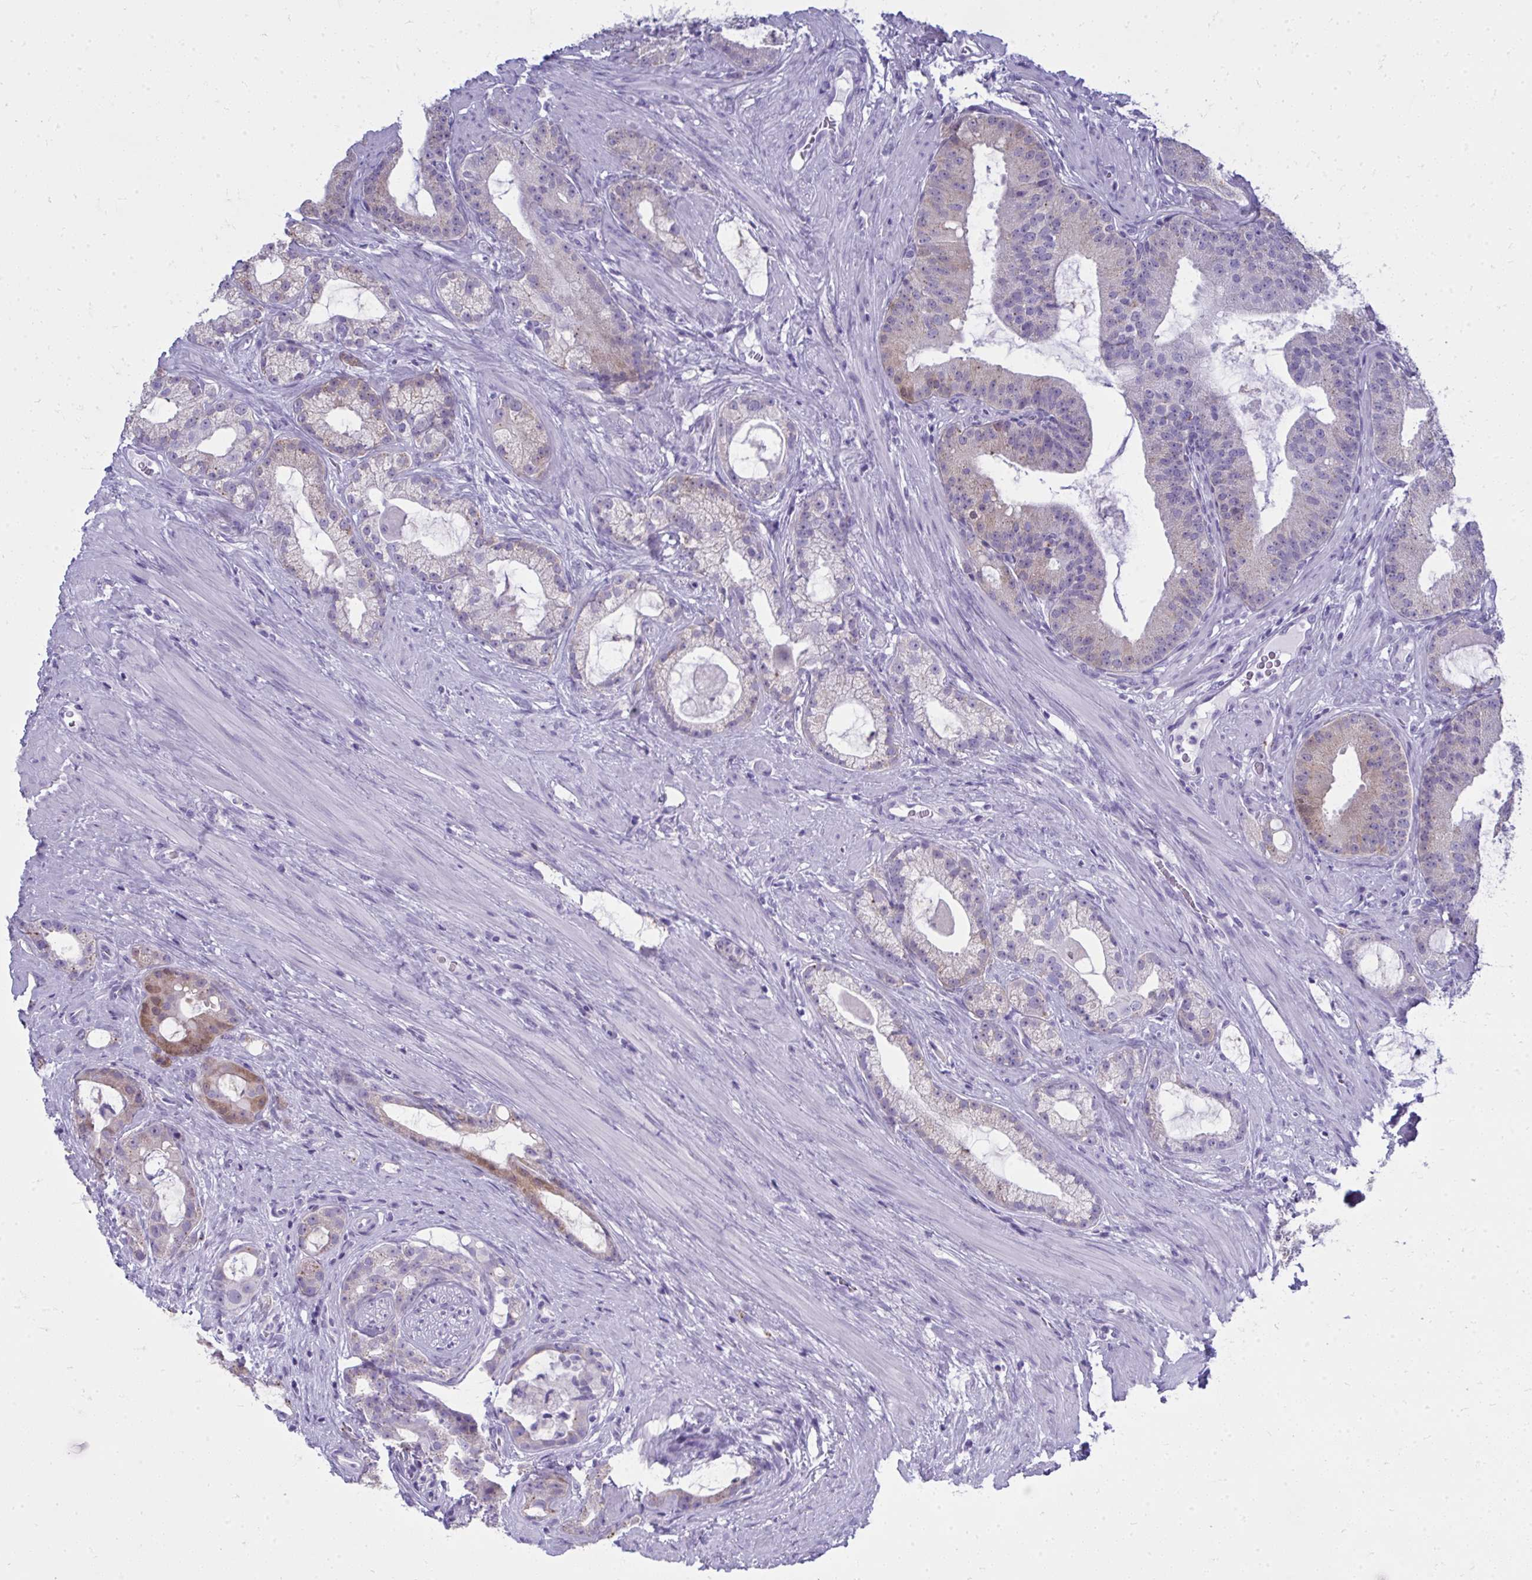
{"staining": {"intensity": "weak", "quantity": "<25%", "location": "cytoplasmic/membranous"}, "tissue": "prostate cancer", "cell_type": "Tumor cells", "image_type": "cancer", "snomed": [{"axis": "morphology", "description": "Adenocarcinoma, High grade"}, {"axis": "topography", "description": "Prostate"}], "caption": "Immunohistochemistry (IHC) image of prostate cancer stained for a protein (brown), which reveals no expression in tumor cells.", "gene": "QDPR", "patient": {"sex": "male", "age": 65}}